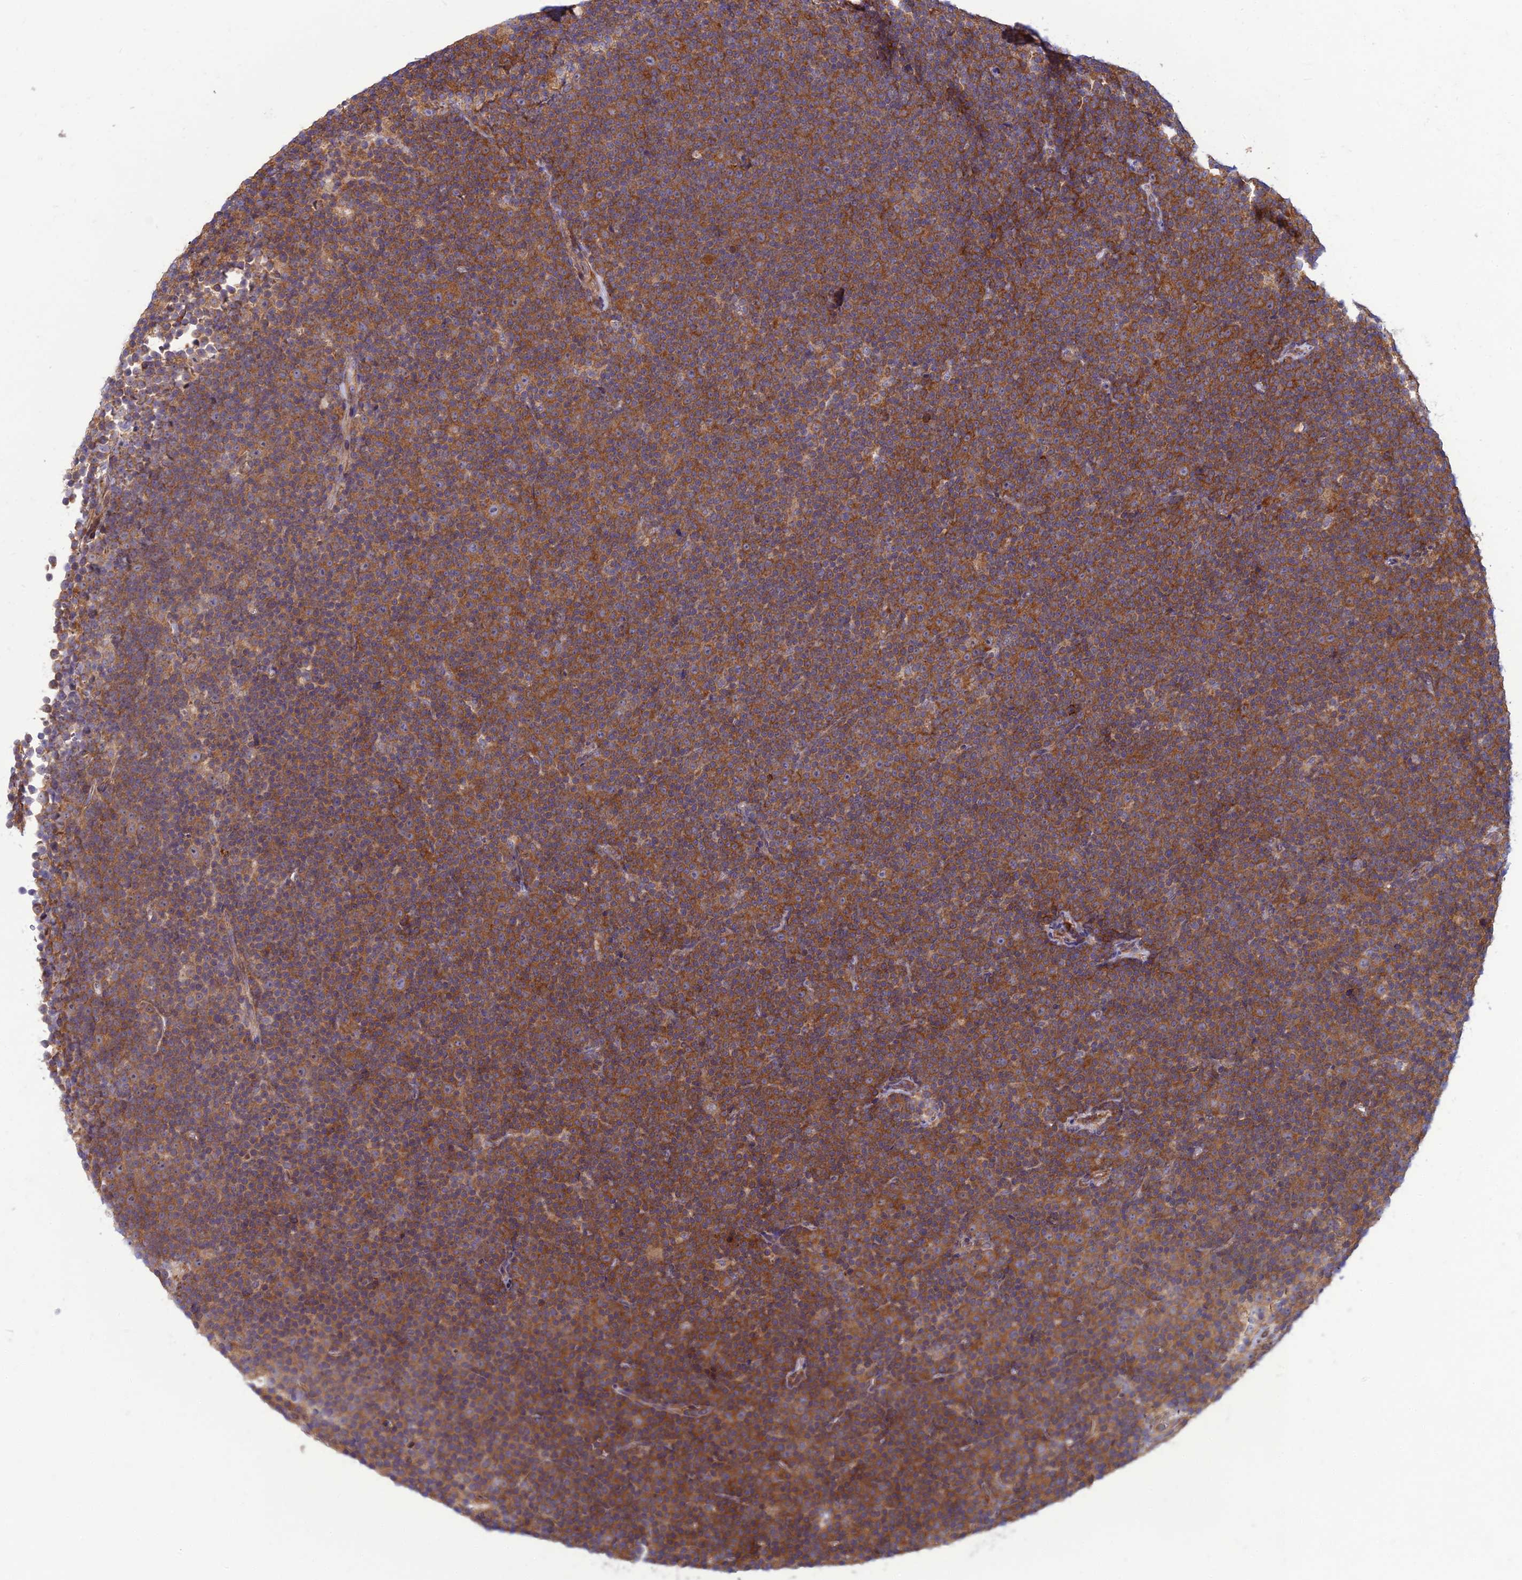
{"staining": {"intensity": "moderate", "quantity": ">75%", "location": "cytoplasmic/membranous"}, "tissue": "lymphoma", "cell_type": "Tumor cells", "image_type": "cancer", "snomed": [{"axis": "morphology", "description": "Malignant lymphoma, non-Hodgkin's type, Low grade"}, {"axis": "topography", "description": "Lymph node"}], "caption": "Protein expression by immunohistochemistry (IHC) shows moderate cytoplasmic/membranous staining in approximately >75% of tumor cells in lymphoma. (Stains: DAB (3,3'-diaminobenzidine) in brown, nuclei in blue, Microscopy: brightfield microscopy at high magnification).", "gene": "RPL17-C18orf32", "patient": {"sex": "female", "age": 67}}